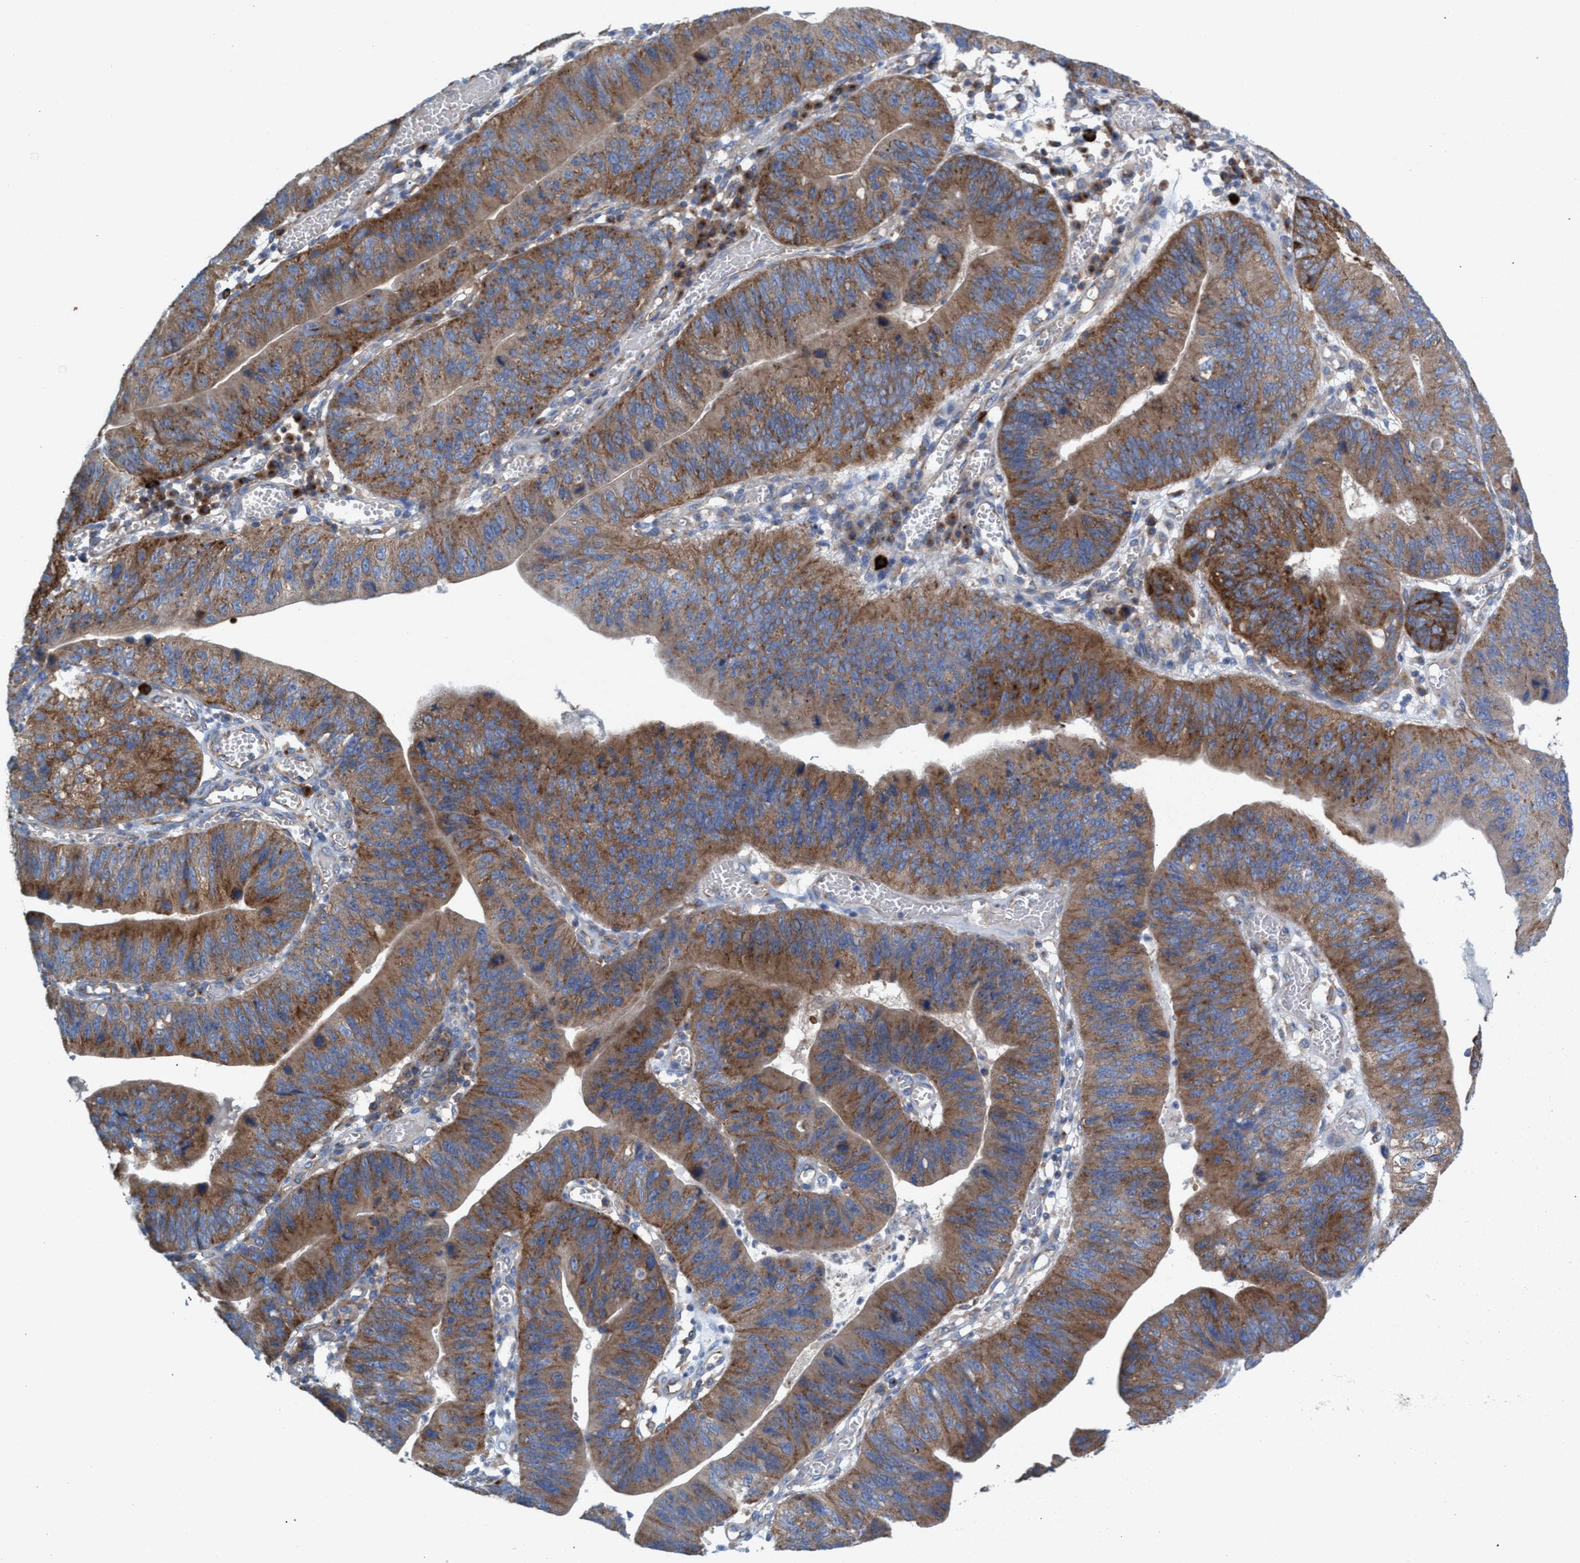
{"staining": {"intensity": "moderate", "quantity": ">75%", "location": "cytoplasmic/membranous"}, "tissue": "stomach cancer", "cell_type": "Tumor cells", "image_type": "cancer", "snomed": [{"axis": "morphology", "description": "Adenocarcinoma, NOS"}, {"axis": "topography", "description": "Stomach"}], "caption": "Tumor cells reveal medium levels of moderate cytoplasmic/membranous expression in about >75% of cells in human stomach cancer. (DAB (3,3'-diaminobenzidine) = brown stain, brightfield microscopy at high magnification).", "gene": "NYAP1", "patient": {"sex": "male", "age": 59}}